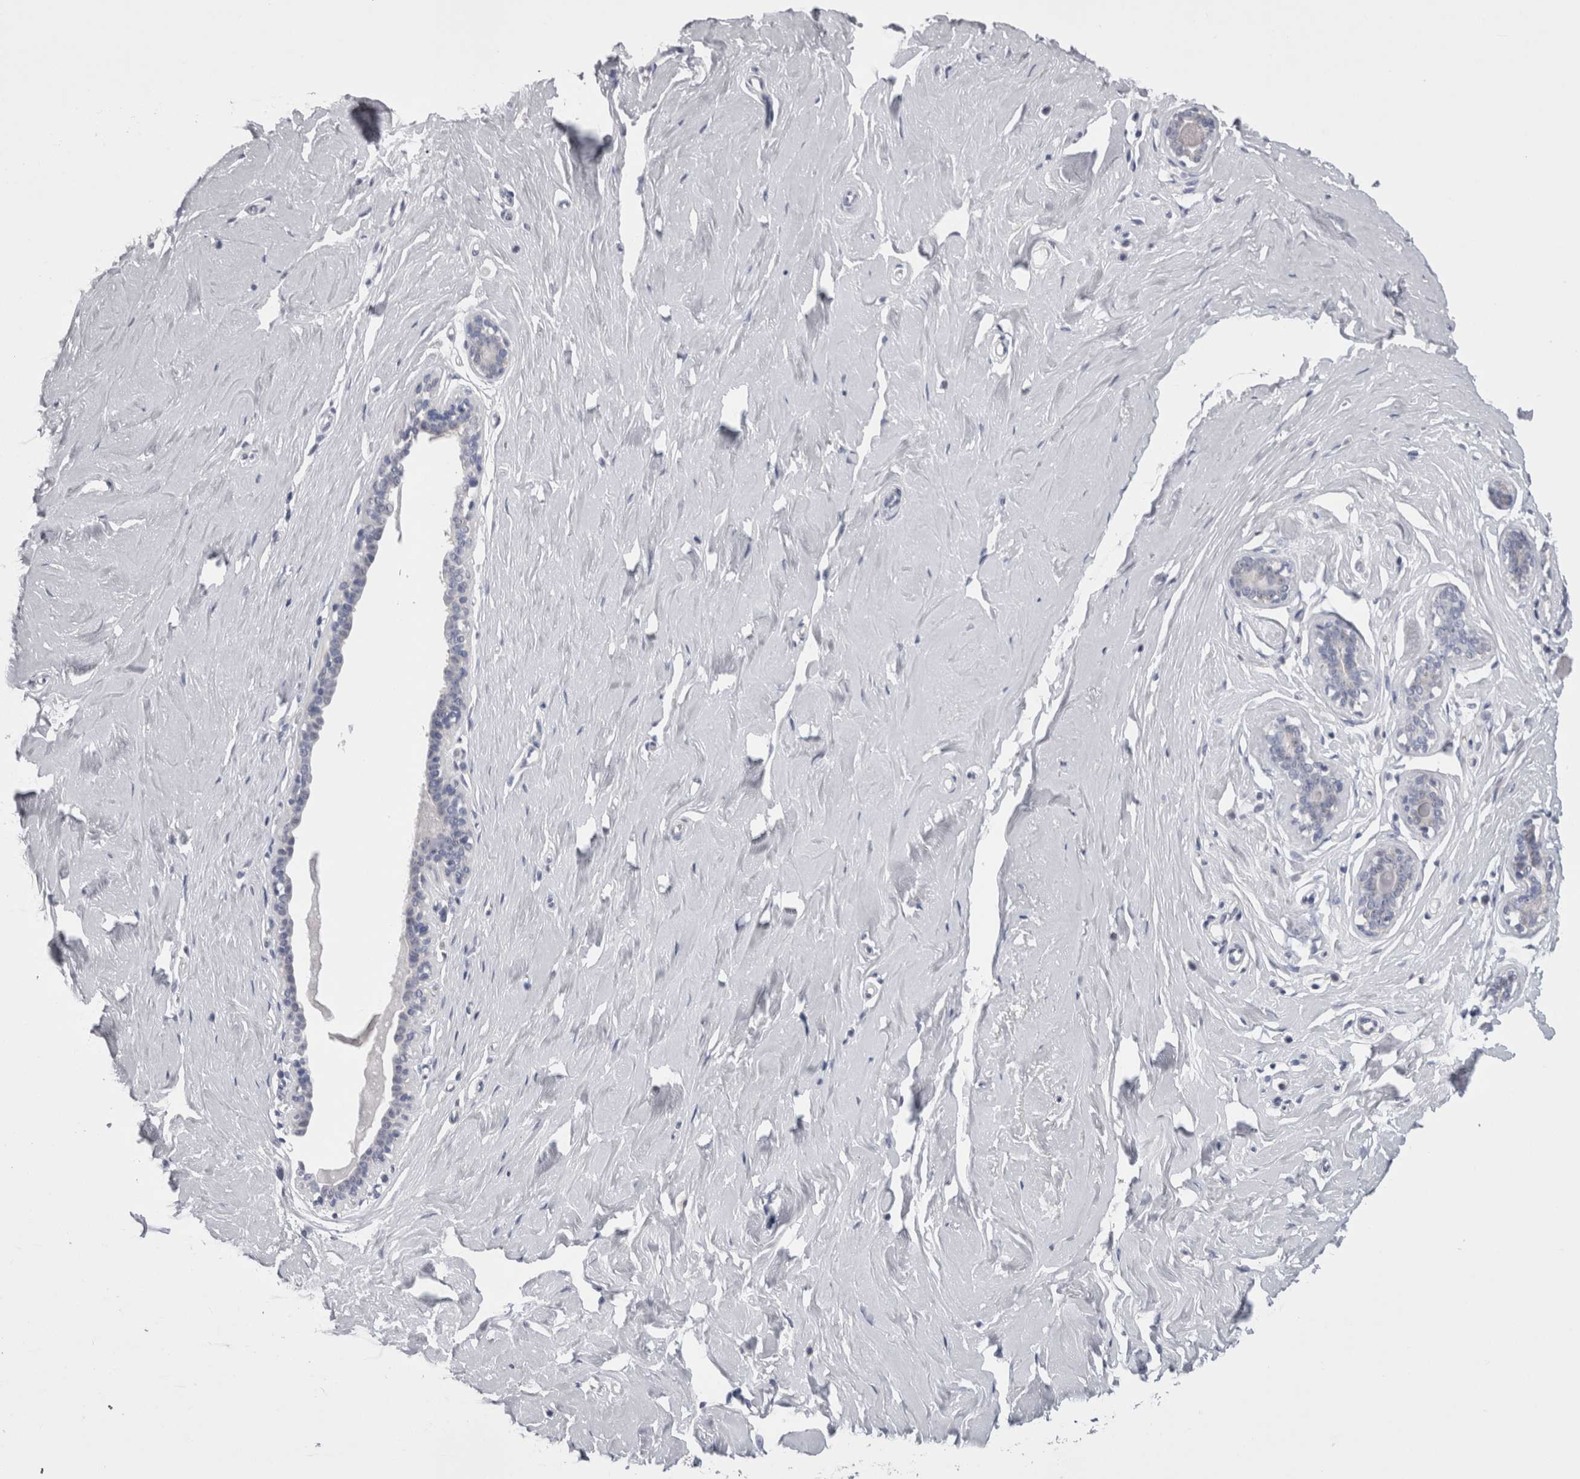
{"staining": {"intensity": "negative", "quantity": "none", "location": "none"}, "tissue": "breast", "cell_type": "Adipocytes", "image_type": "normal", "snomed": [{"axis": "morphology", "description": "Normal tissue, NOS"}, {"axis": "topography", "description": "Breast"}], "caption": "This is a photomicrograph of immunohistochemistry staining of benign breast, which shows no staining in adipocytes. (DAB (3,3'-diaminobenzidine) IHC, high magnification).", "gene": "PWP2", "patient": {"sex": "female", "age": 23}}